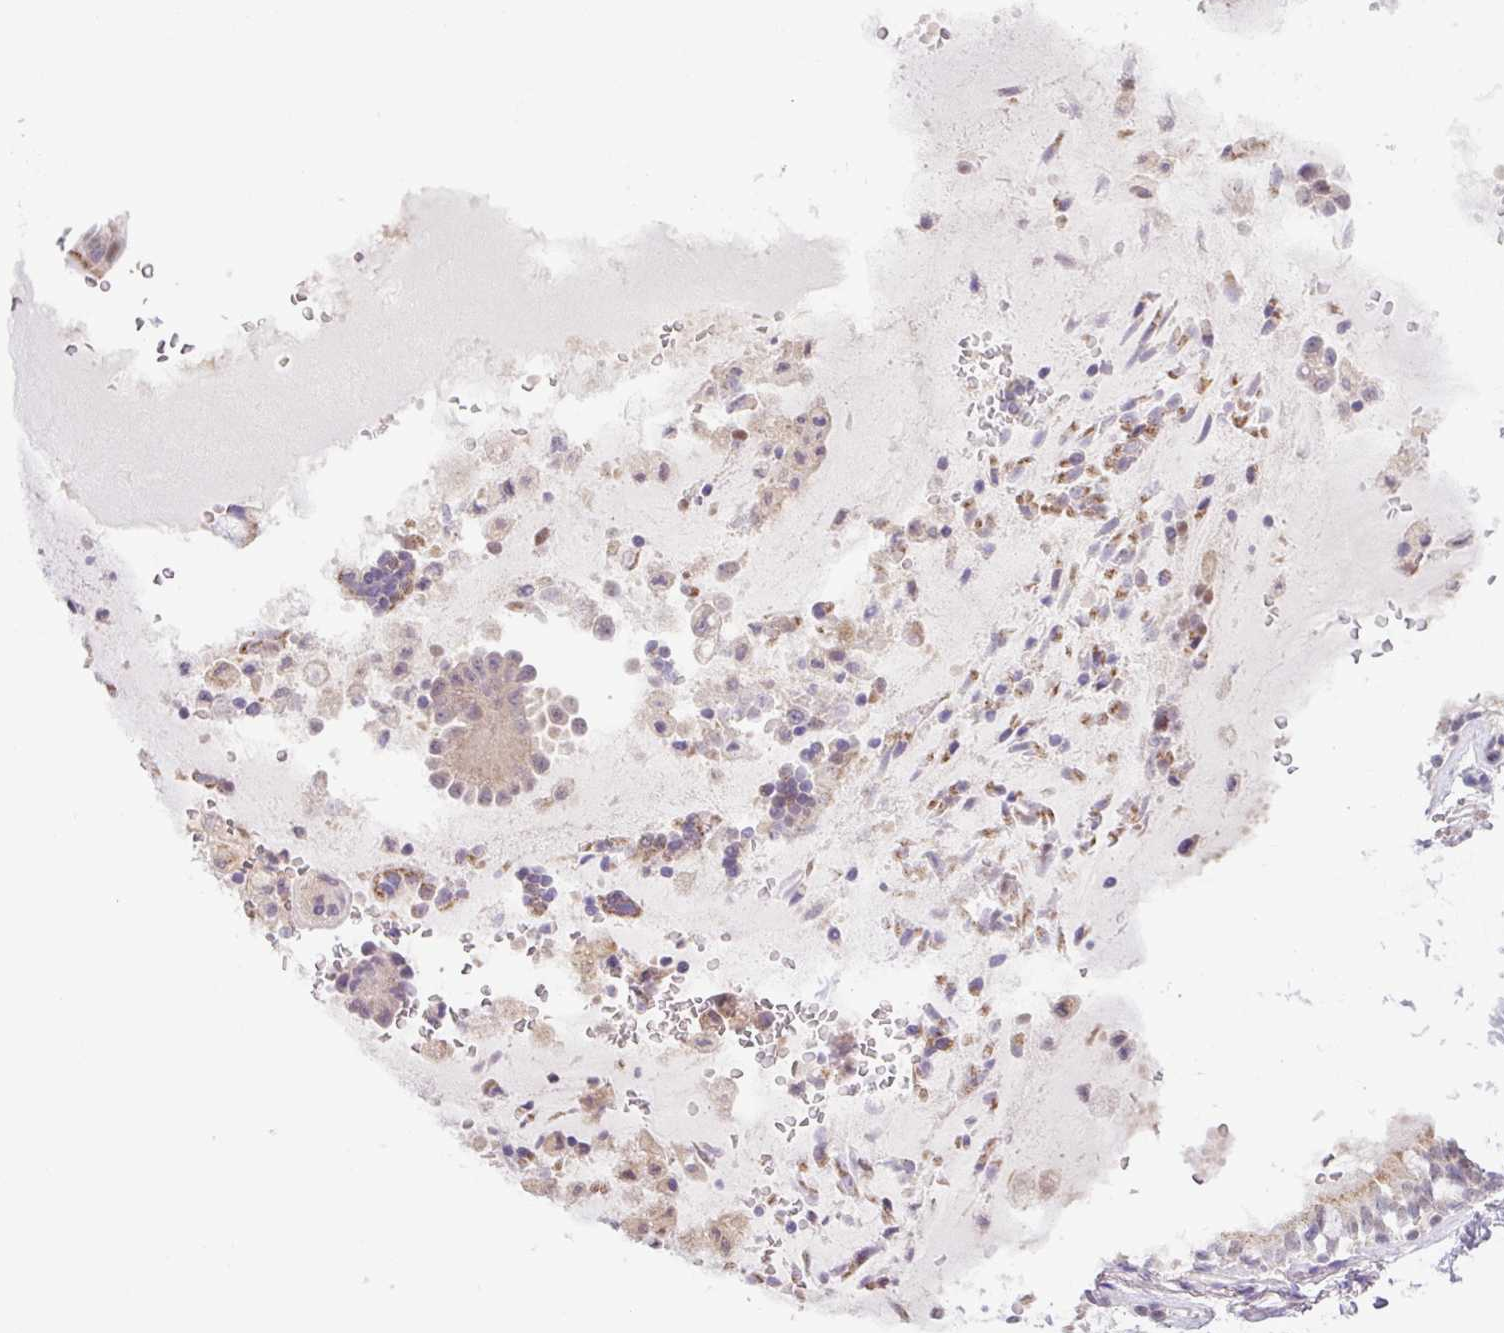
{"staining": {"intensity": "negative", "quantity": "none", "location": "none"}, "tissue": "soft tissue", "cell_type": "Fibroblasts", "image_type": "normal", "snomed": [{"axis": "morphology", "description": "Normal tissue, NOS"}, {"axis": "topography", "description": "Bronchus"}], "caption": "A high-resolution histopathology image shows immunohistochemistry staining of normal soft tissue, which exhibits no significant positivity in fibroblasts.", "gene": "TONSL", "patient": {"sex": "male", "age": 70}}